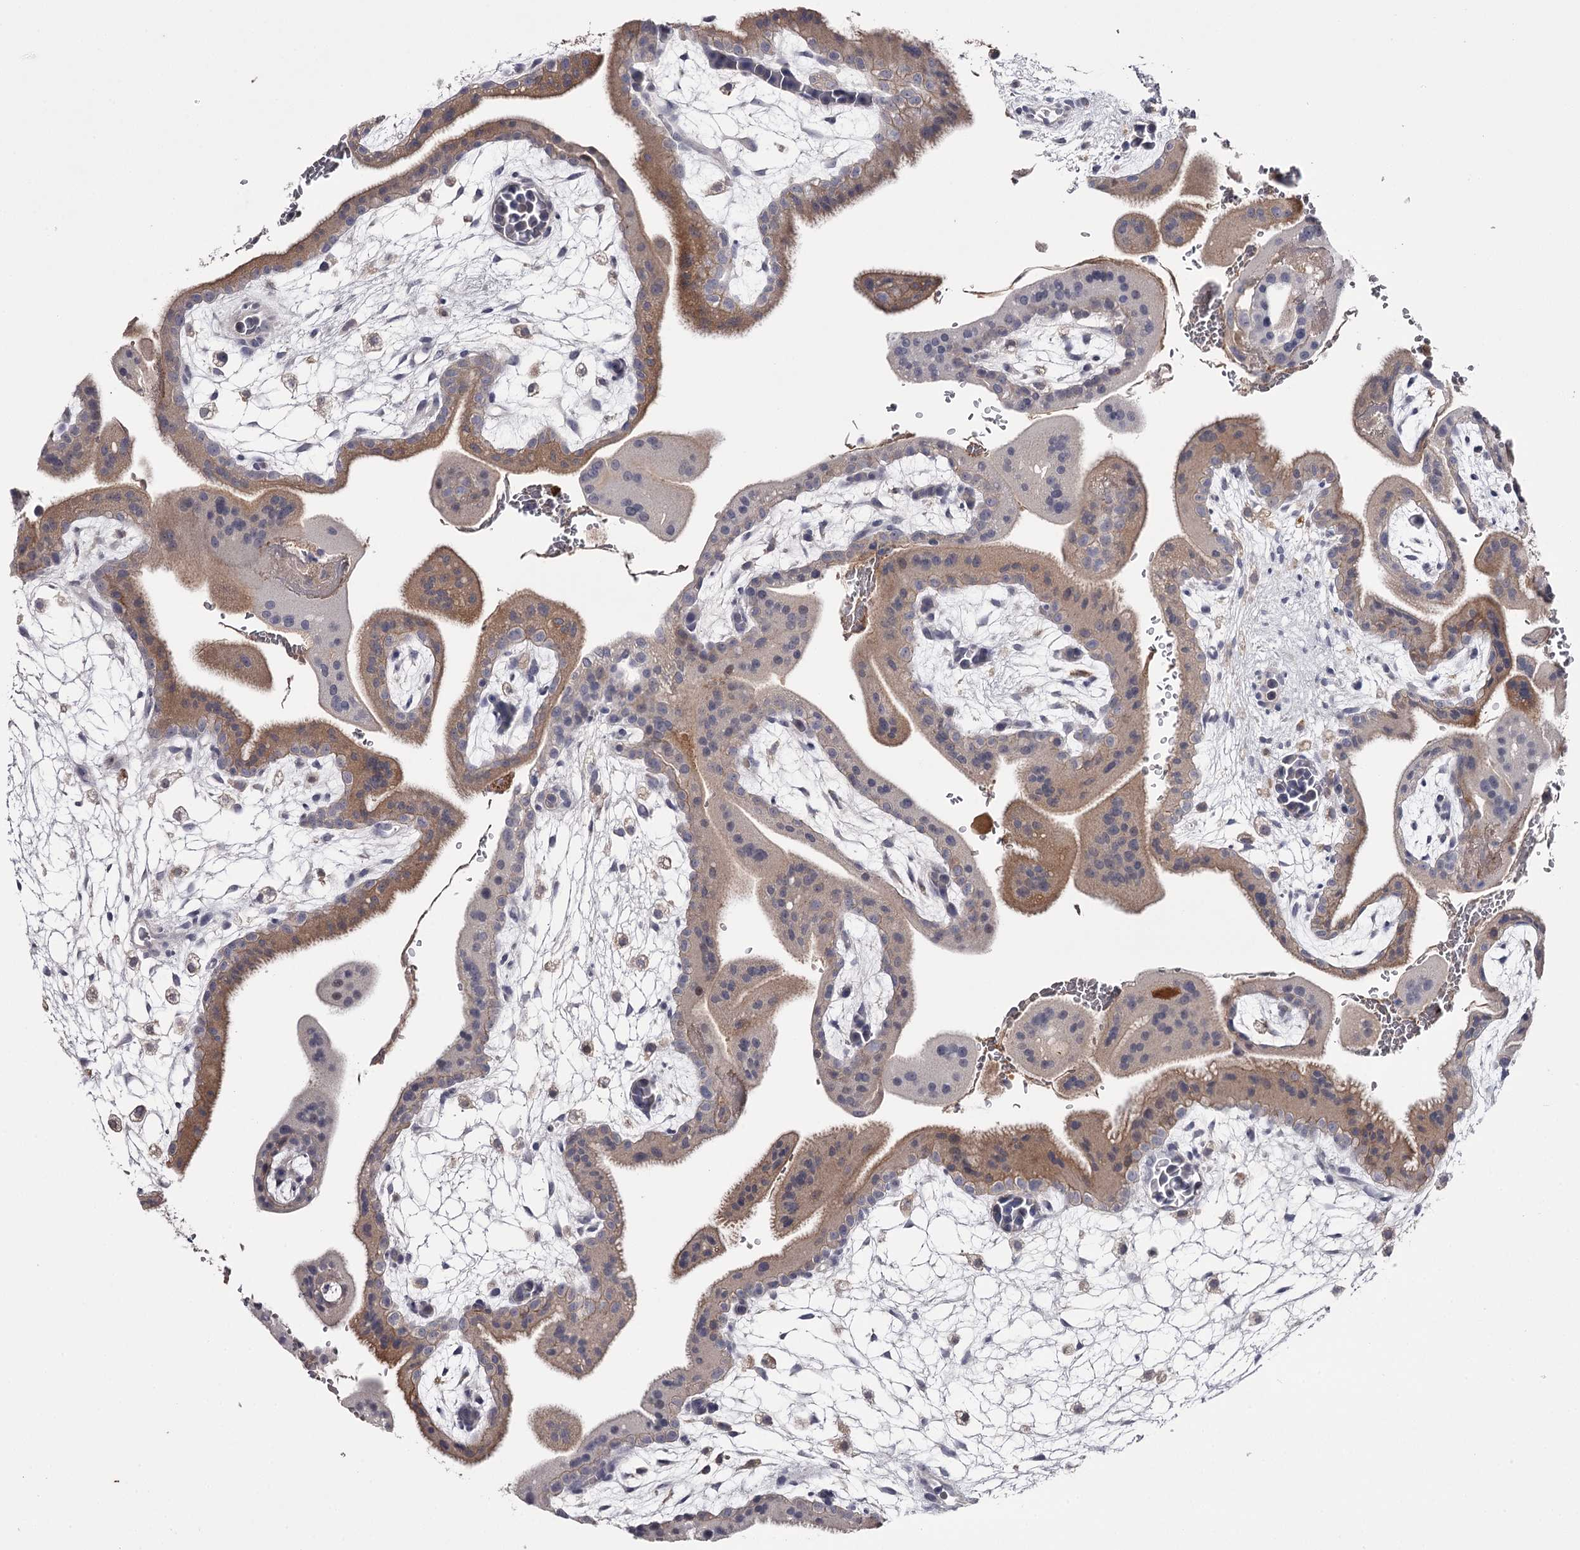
{"staining": {"intensity": "strong", "quantity": ">75%", "location": "cytoplasmic/membranous"}, "tissue": "placenta", "cell_type": "Decidual cells", "image_type": "normal", "snomed": [{"axis": "morphology", "description": "Normal tissue, NOS"}, {"axis": "topography", "description": "Placenta"}], "caption": "The immunohistochemical stain shows strong cytoplasmic/membranous expression in decidual cells of unremarkable placenta.", "gene": "FDXACB1", "patient": {"sex": "female", "age": 35}}